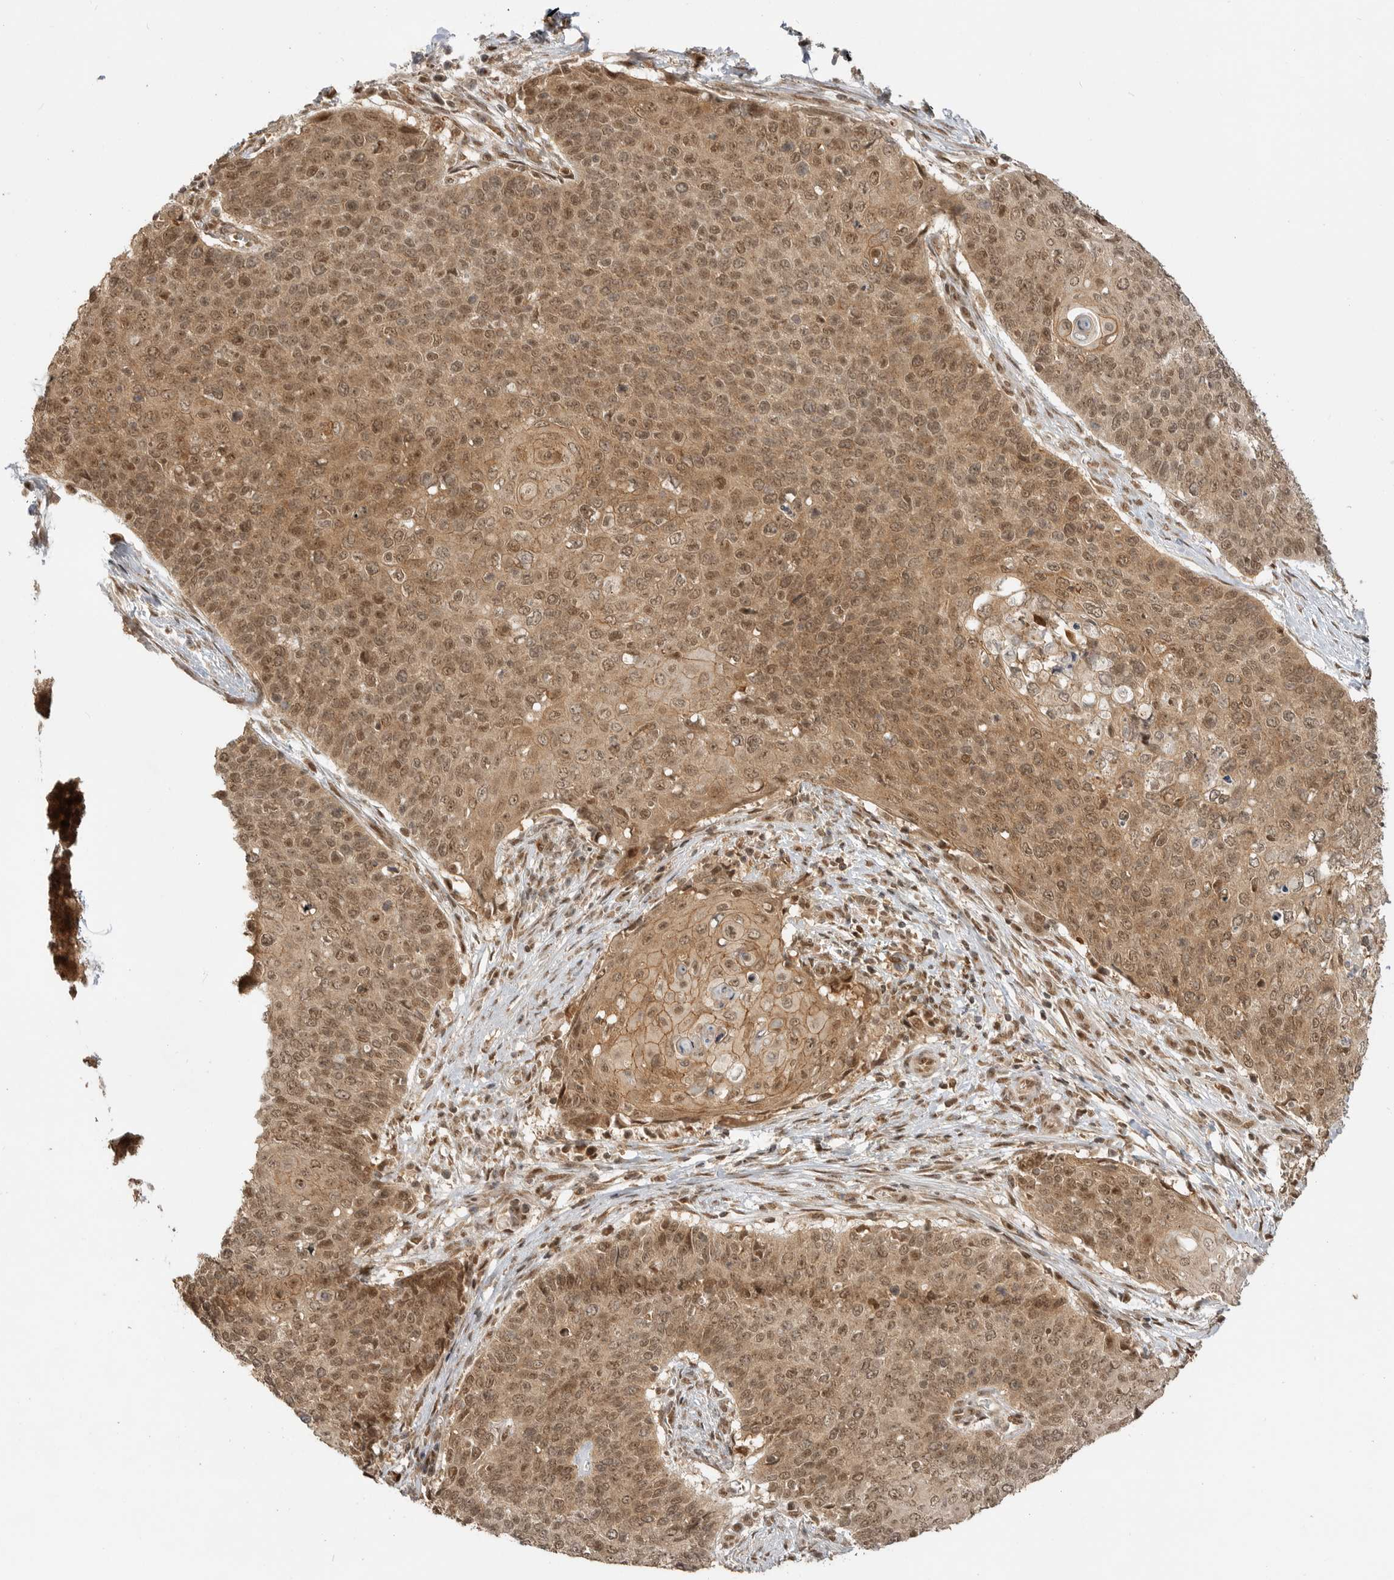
{"staining": {"intensity": "moderate", "quantity": ">75%", "location": "cytoplasmic/membranous,nuclear"}, "tissue": "cervical cancer", "cell_type": "Tumor cells", "image_type": "cancer", "snomed": [{"axis": "morphology", "description": "Squamous cell carcinoma, NOS"}, {"axis": "topography", "description": "Cervix"}], "caption": "Squamous cell carcinoma (cervical) was stained to show a protein in brown. There is medium levels of moderate cytoplasmic/membranous and nuclear expression in about >75% of tumor cells.", "gene": "ALKAL1", "patient": {"sex": "female", "age": 39}}